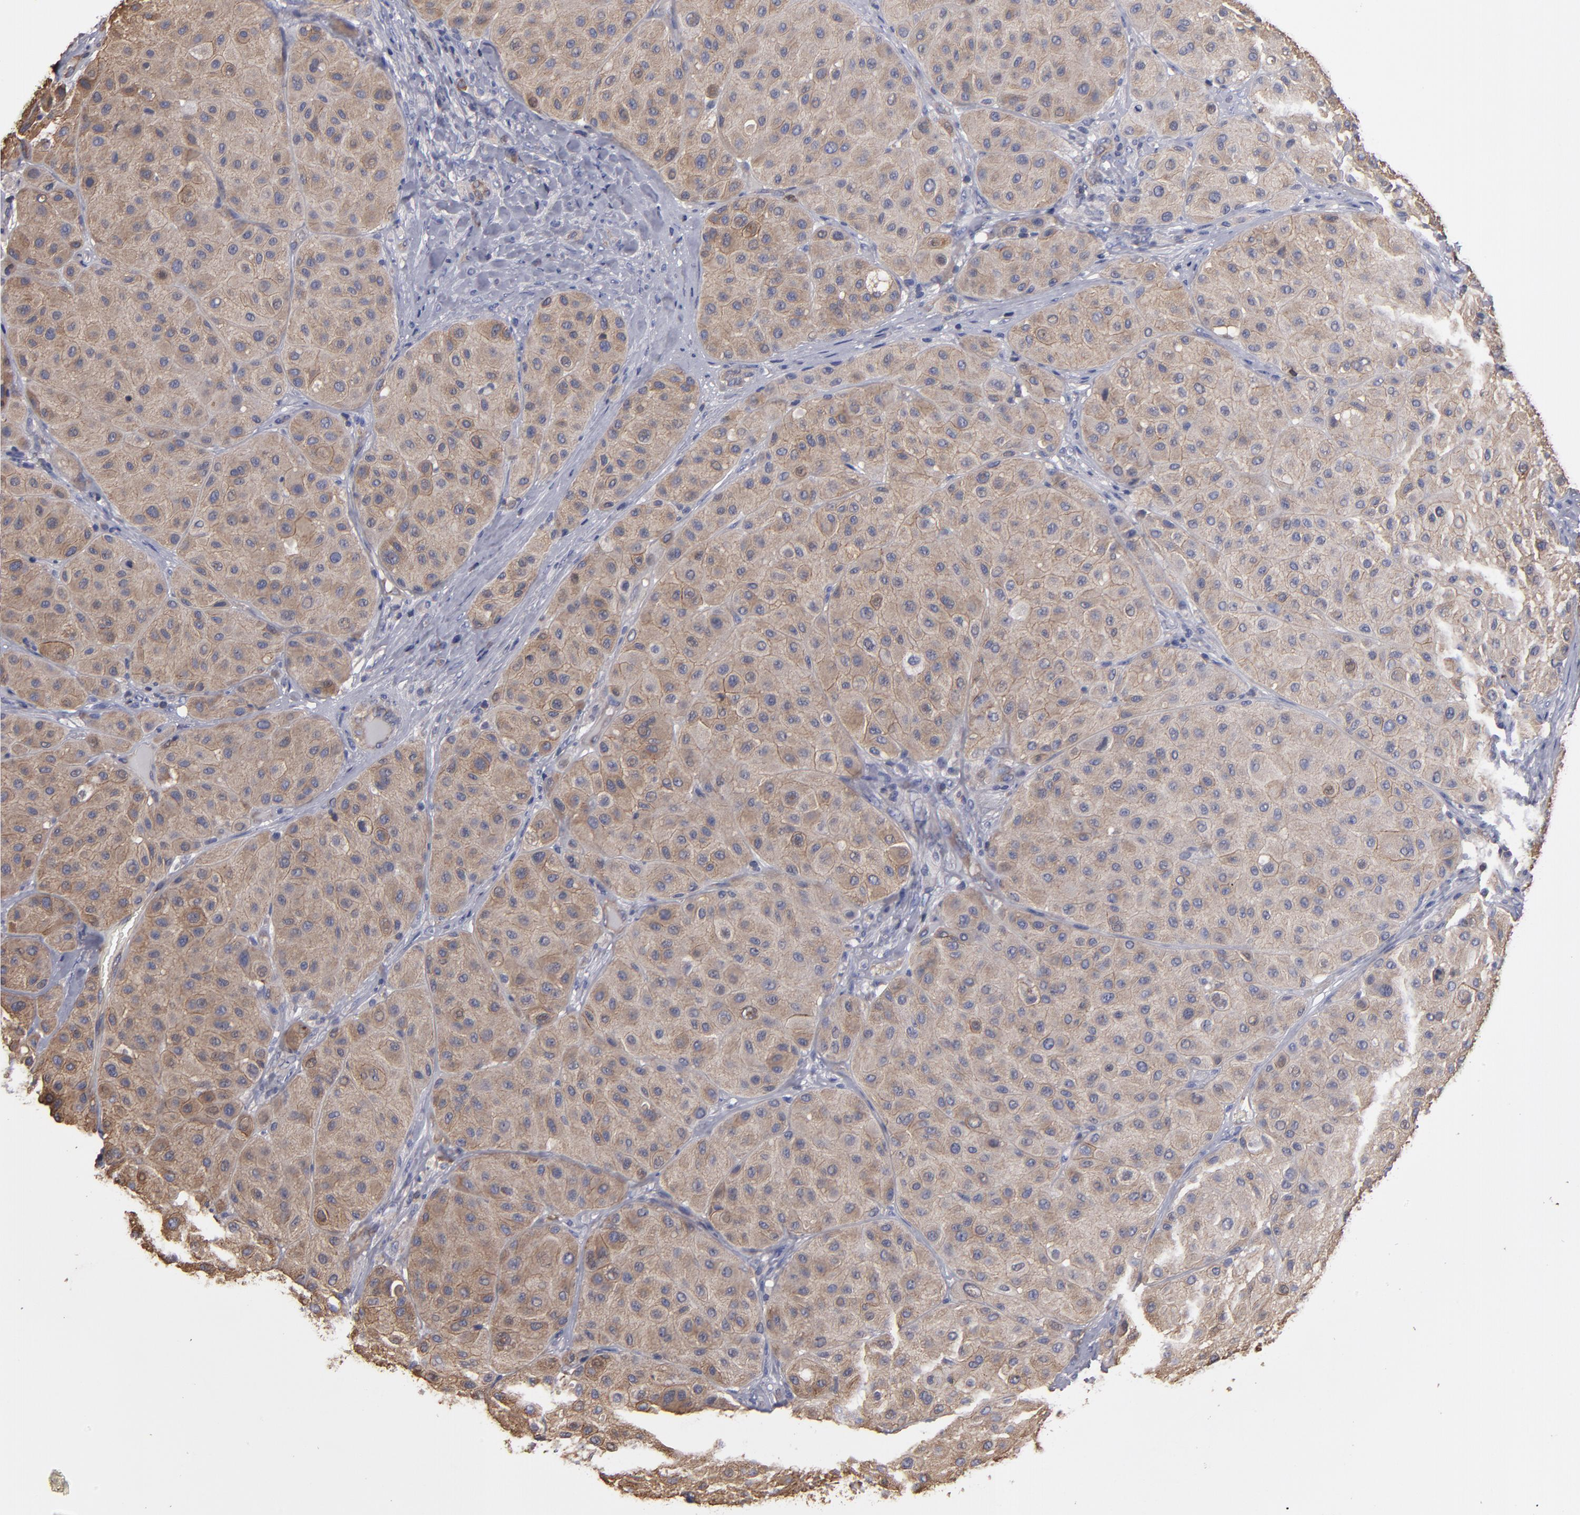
{"staining": {"intensity": "weak", "quantity": ">75%", "location": "cytoplasmic/membranous"}, "tissue": "melanoma", "cell_type": "Tumor cells", "image_type": "cancer", "snomed": [{"axis": "morphology", "description": "Normal tissue, NOS"}, {"axis": "morphology", "description": "Malignant melanoma, Metastatic site"}, {"axis": "topography", "description": "Skin"}], "caption": "Human malignant melanoma (metastatic site) stained for a protein (brown) demonstrates weak cytoplasmic/membranous positive expression in about >75% of tumor cells.", "gene": "ESYT2", "patient": {"sex": "male", "age": 41}}